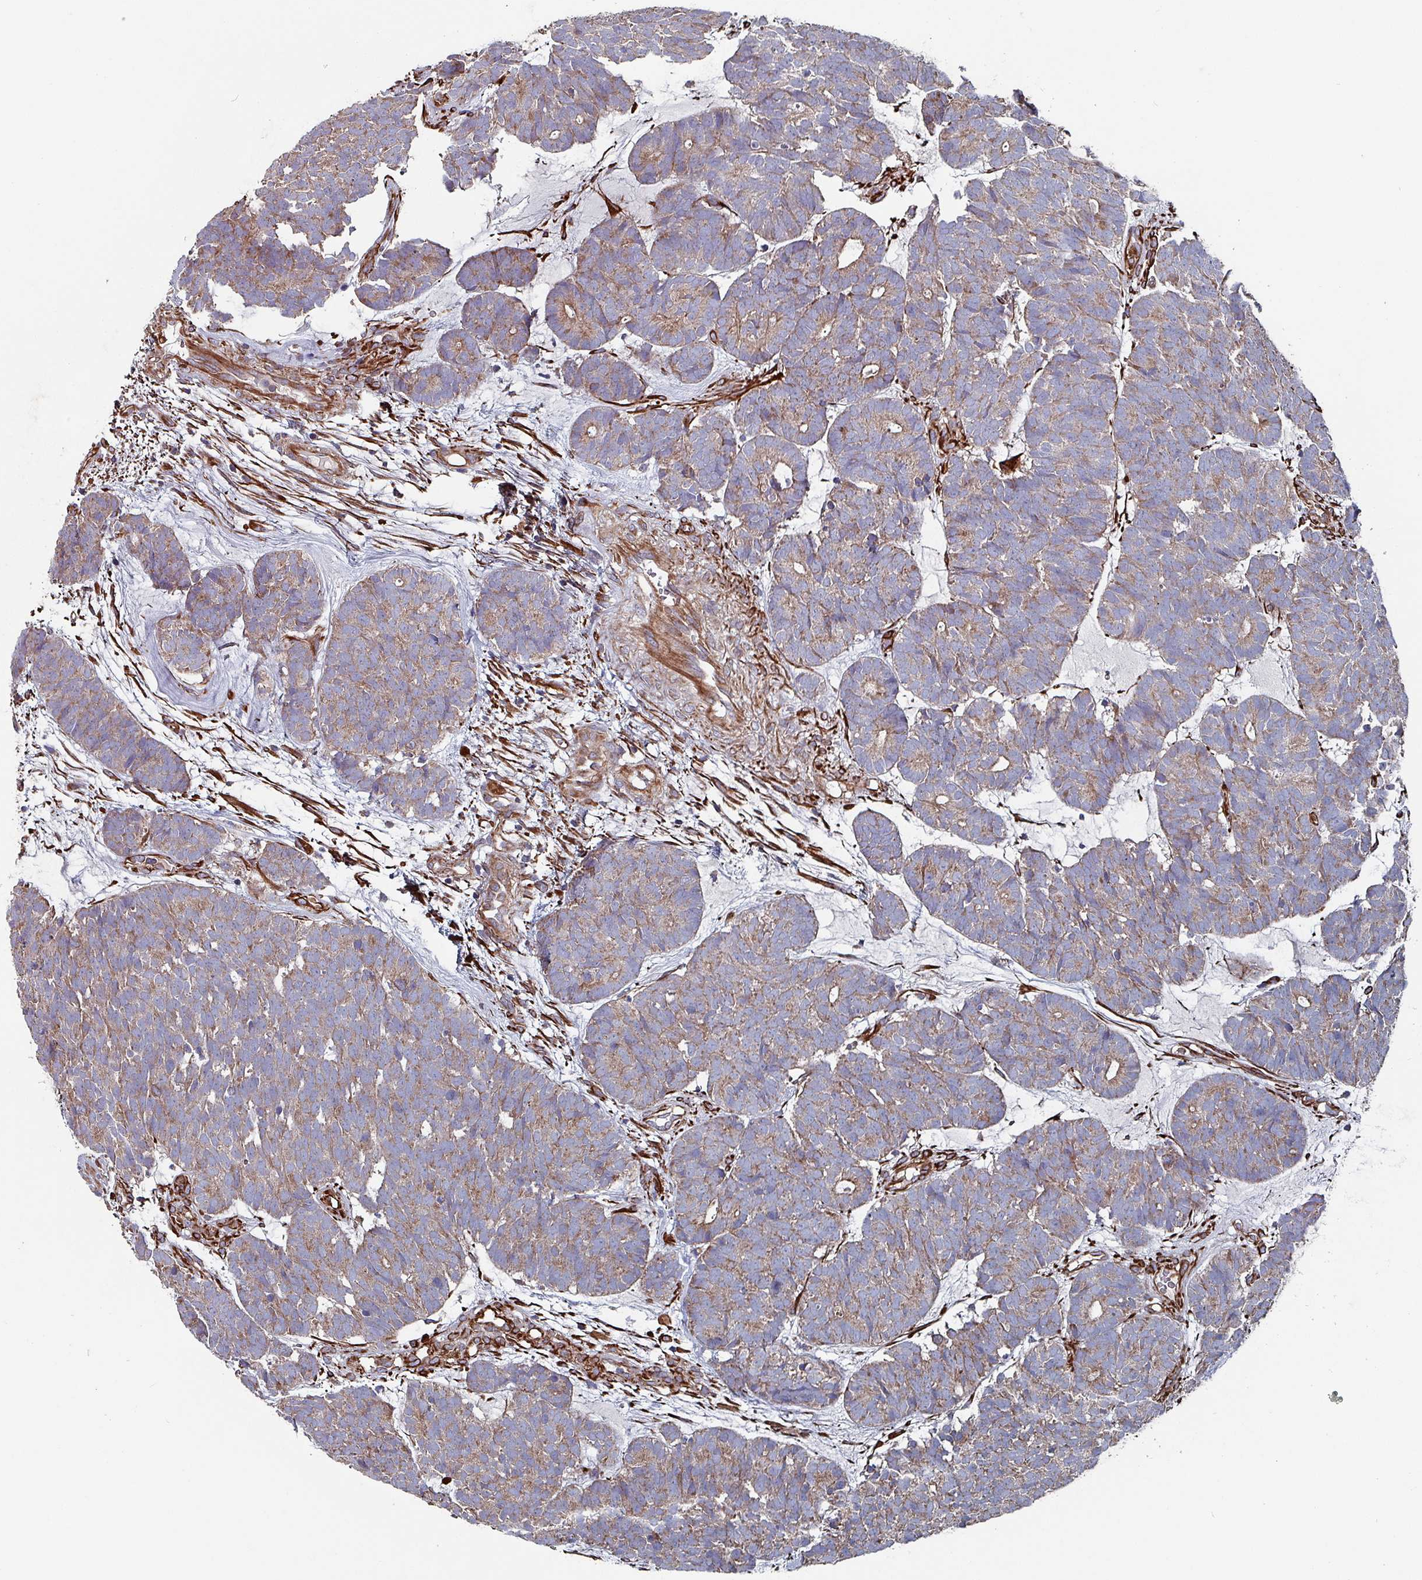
{"staining": {"intensity": "weak", "quantity": "25%-75%", "location": "cytoplasmic/membranous"}, "tissue": "head and neck cancer", "cell_type": "Tumor cells", "image_type": "cancer", "snomed": [{"axis": "morphology", "description": "Adenocarcinoma, NOS"}, {"axis": "topography", "description": "Head-Neck"}], "caption": "Tumor cells demonstrate low levels of weak cytoplasmic/membranous staining in approximately 25%-75% of cells in adenocarcinoma (head and neck). The staining is performed using DAB (3,3'-diaminobenzidine) brown chromogen to label protein expression. The nuclei are counter-stained blue using hematoxylin.", "gene": "ANO10", "patient": {"sex": "female", "age": 81}}